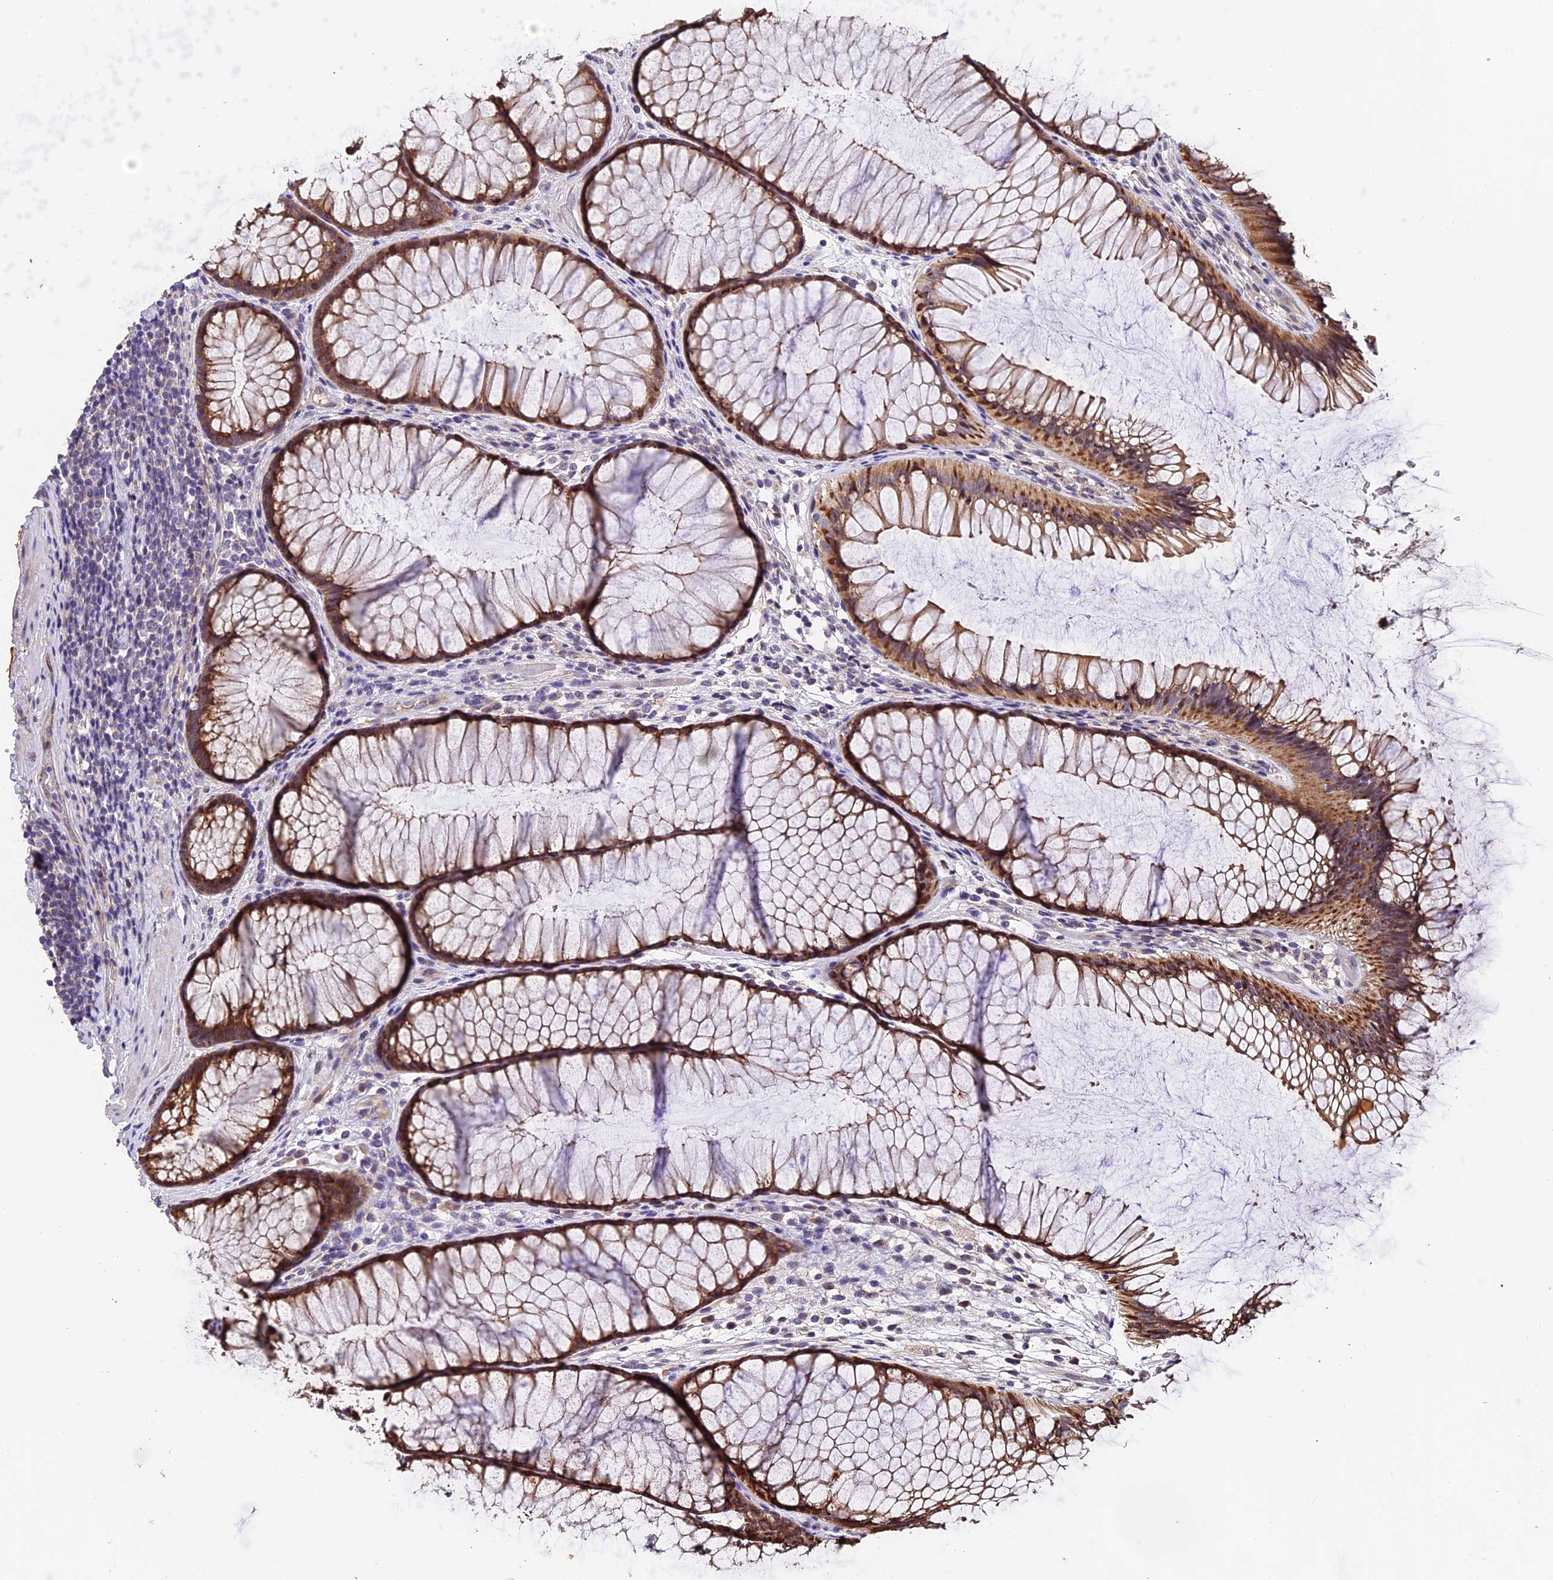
{"staining": {"intensity": "negative", "quantity": "none", "location": "none"}, "tissue": "colon", "cell_type": "Endothelial cells", "image_type": "normal", "snomed": [{"axis": "morphology", "description": "Normal tissue, NOS"}, {"axis": "topography", "description": "Colon"}], "caption": "Immunohistochemistry (IHC) image of normal colon: colon stained with DAB shows no significant protein staining in endothelial cells. Nuclei are stained in blue.", "gene": "TRMT1", "patient": {"sex": "female", "age": 82}}